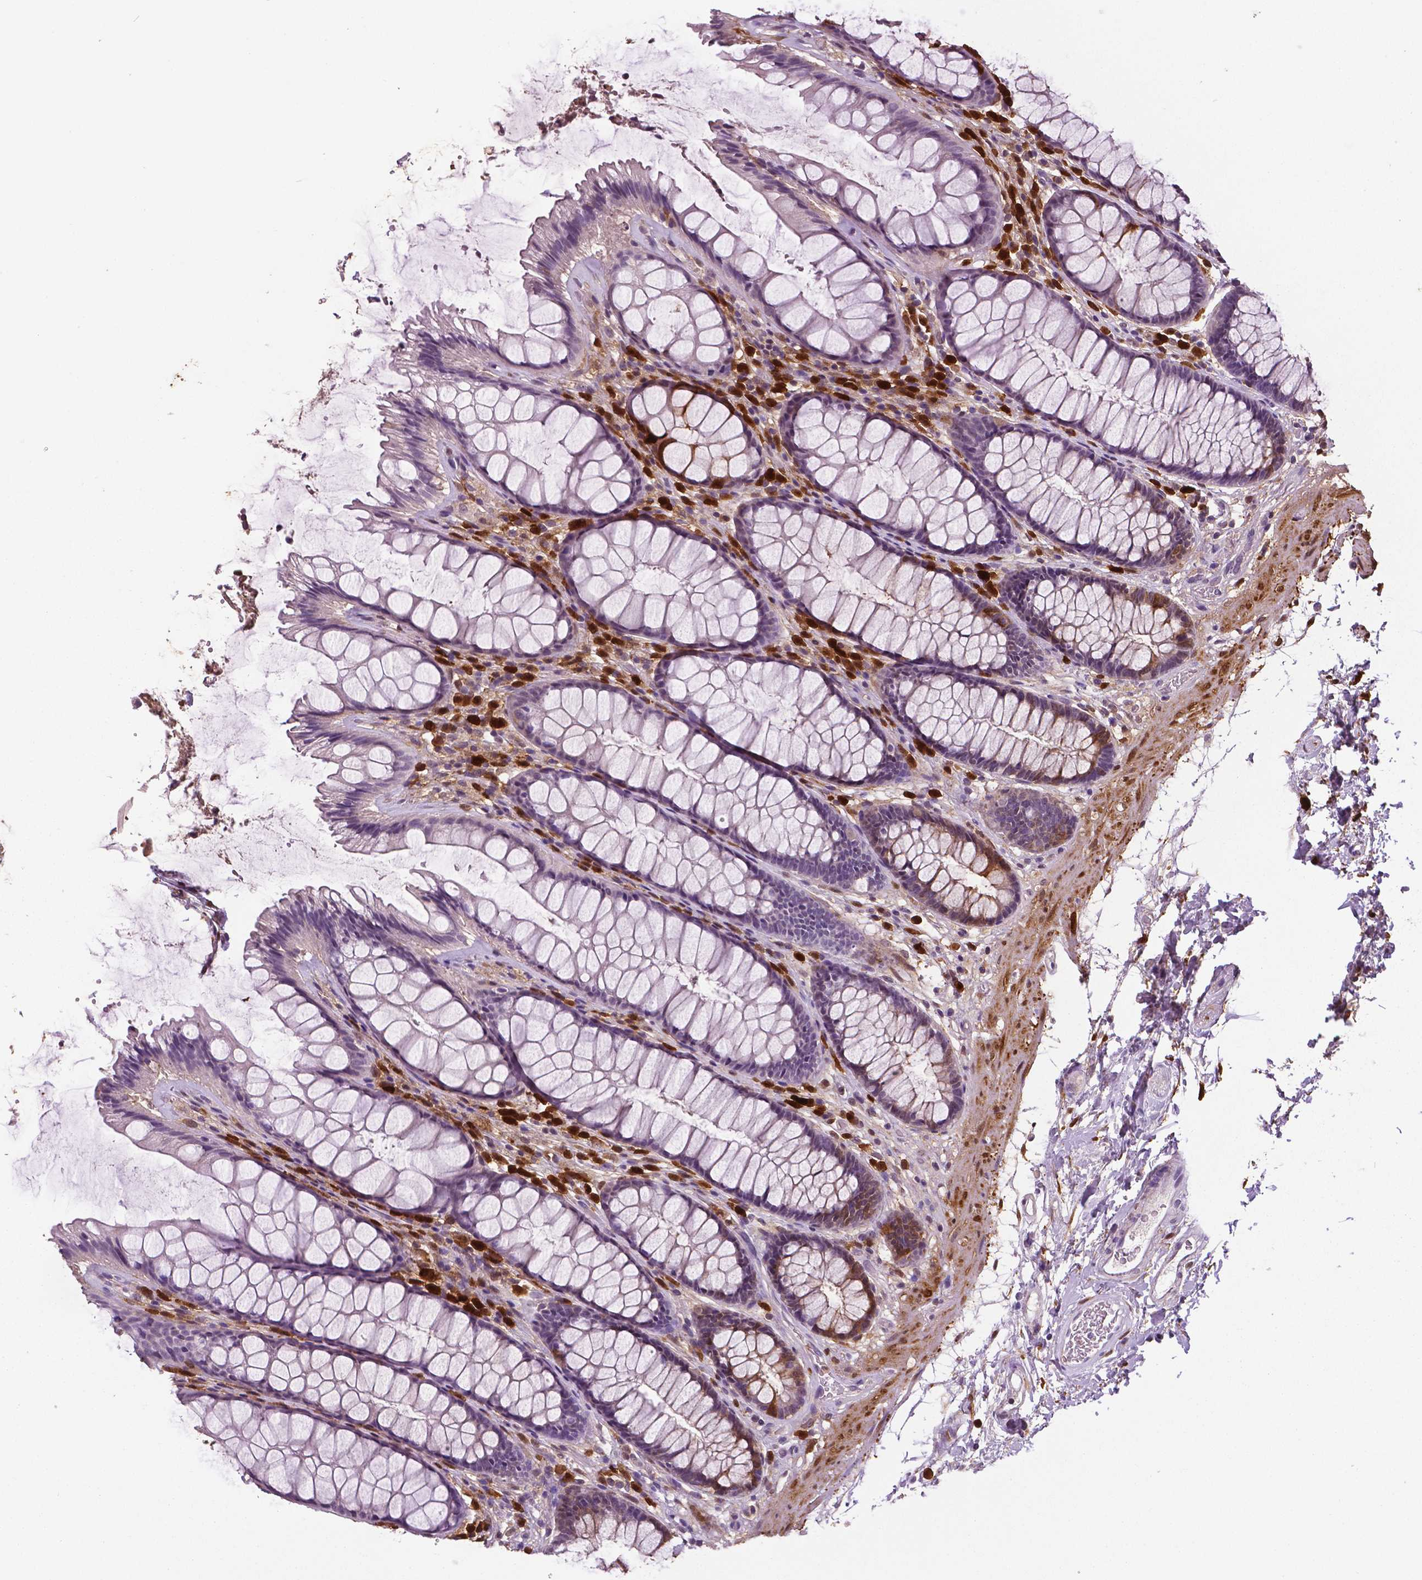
{"staining": {"intensity": "strong", "quantity": "<25%", "location": "cytoplasmic/membranous"}, "tissue": "rectum", "cell_type": "Glandular cells", "image_type": "normal", "snomed": [{"axis": "morphology", "description": "Normal tissue, NOS"}, {"axis": "topography", "description": "Rectum"}], "caption": "Strong cytoplasmic/membranous positivity is present in approximately <25% of glandular cells in unremarkable rectum.", "gene": "PHGDH", "patient": {"sex": "male", "age": 72}}